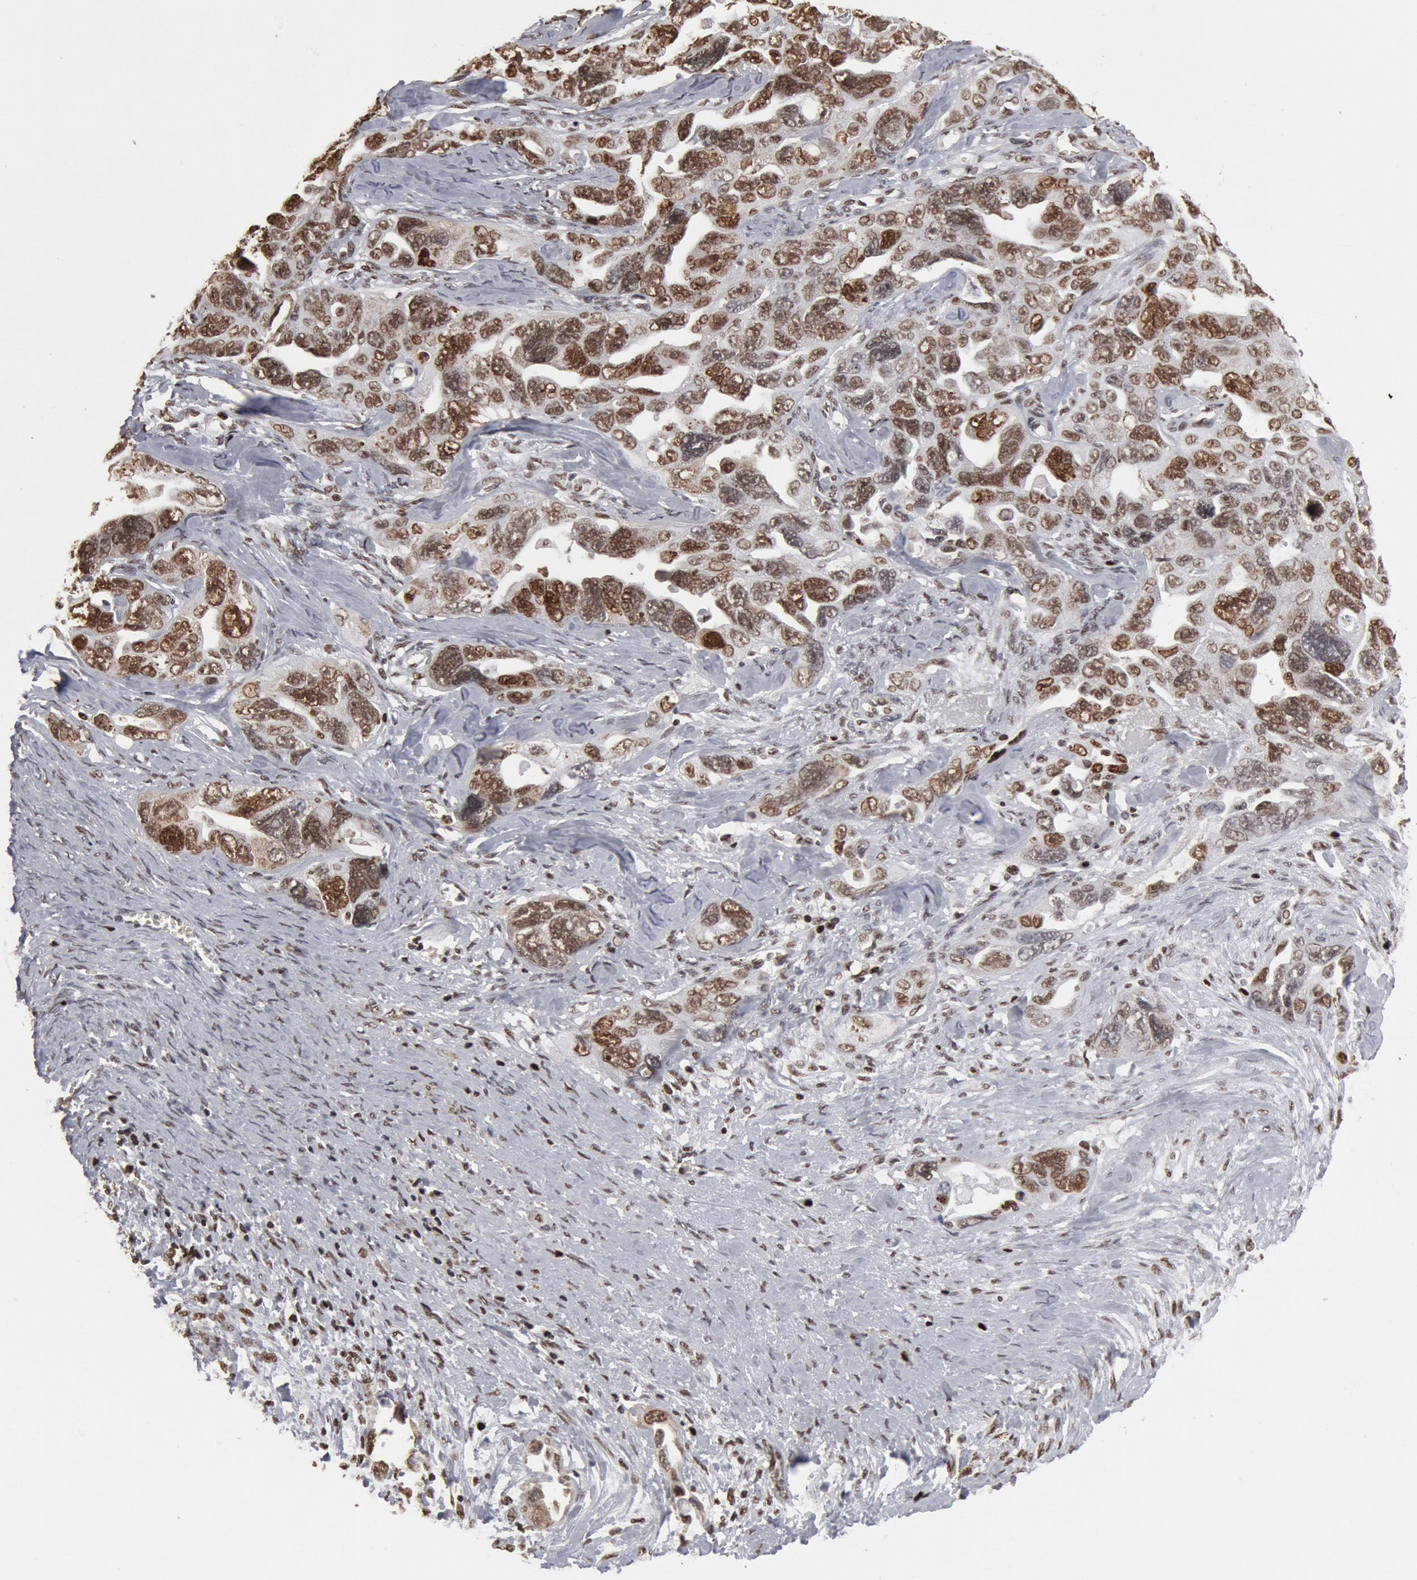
{"staining": {"intensity": "moderate", "quantity": ">75%", "location": "nuclear"}, "tissue": "ovarian cancer", "cell_type": "Tumor cells", "image_type": "cancer", "snomed": [{"axis": "morphology", "description": "Cystadenocarcinoma, serous, NOS"}, {"axis": "topography", "description": "Ovary"}], "caption": "A medium amount of moderate nuclear staining is present in about >75% of tumor cells in serous cystadenocarcinoma (ovarian) tissue. The staining was performed using DAB (3,3'-diaminobenzidine), with brown indicating positive protein expression. Nuclei are stained blue with hematoxylin.", "gene": "SUB1", "patient": {"sex": "female", "age": 63}}